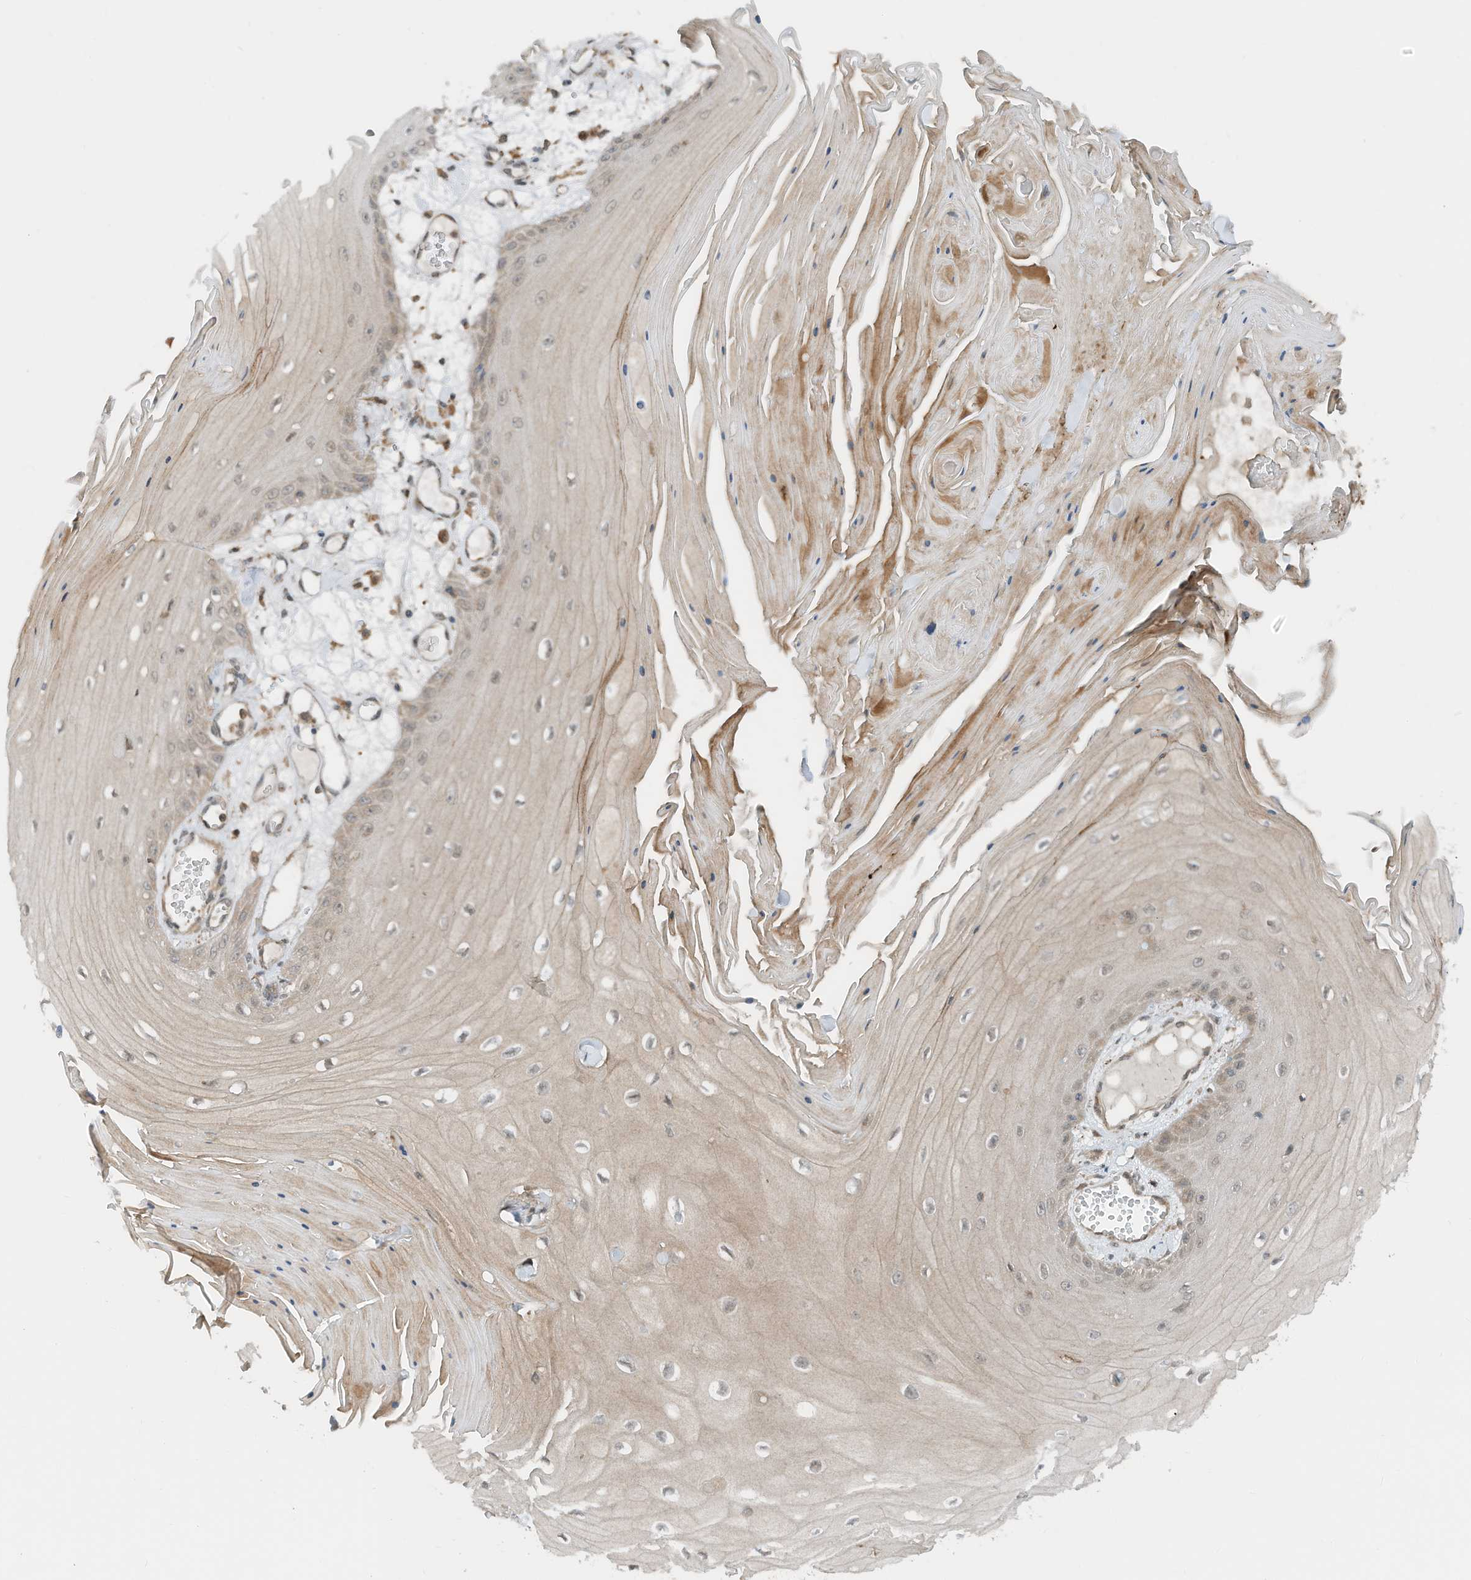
{"staining": {"intensity": "weak", "quantity": "25%-75%", "location": "cytoplasmic/membranous,nuclear"}, "tissue": "skin cancer", "cell_type": "Tumor cells", "image_type": "cancer", "snomed": [{"axis": "morphology", "description": "Squamous cell carcinoma, NOS"}, {"axis": "topography", "description": "Skin"}], "caption": "Skin cancer (squamous cell carcinoma) stained for a protein displays weak cytoplasmic/membranous and nuclear positivity in tumor cells.", "gene": "RMND1", "patient": {"sex": "male", "age": 74}}